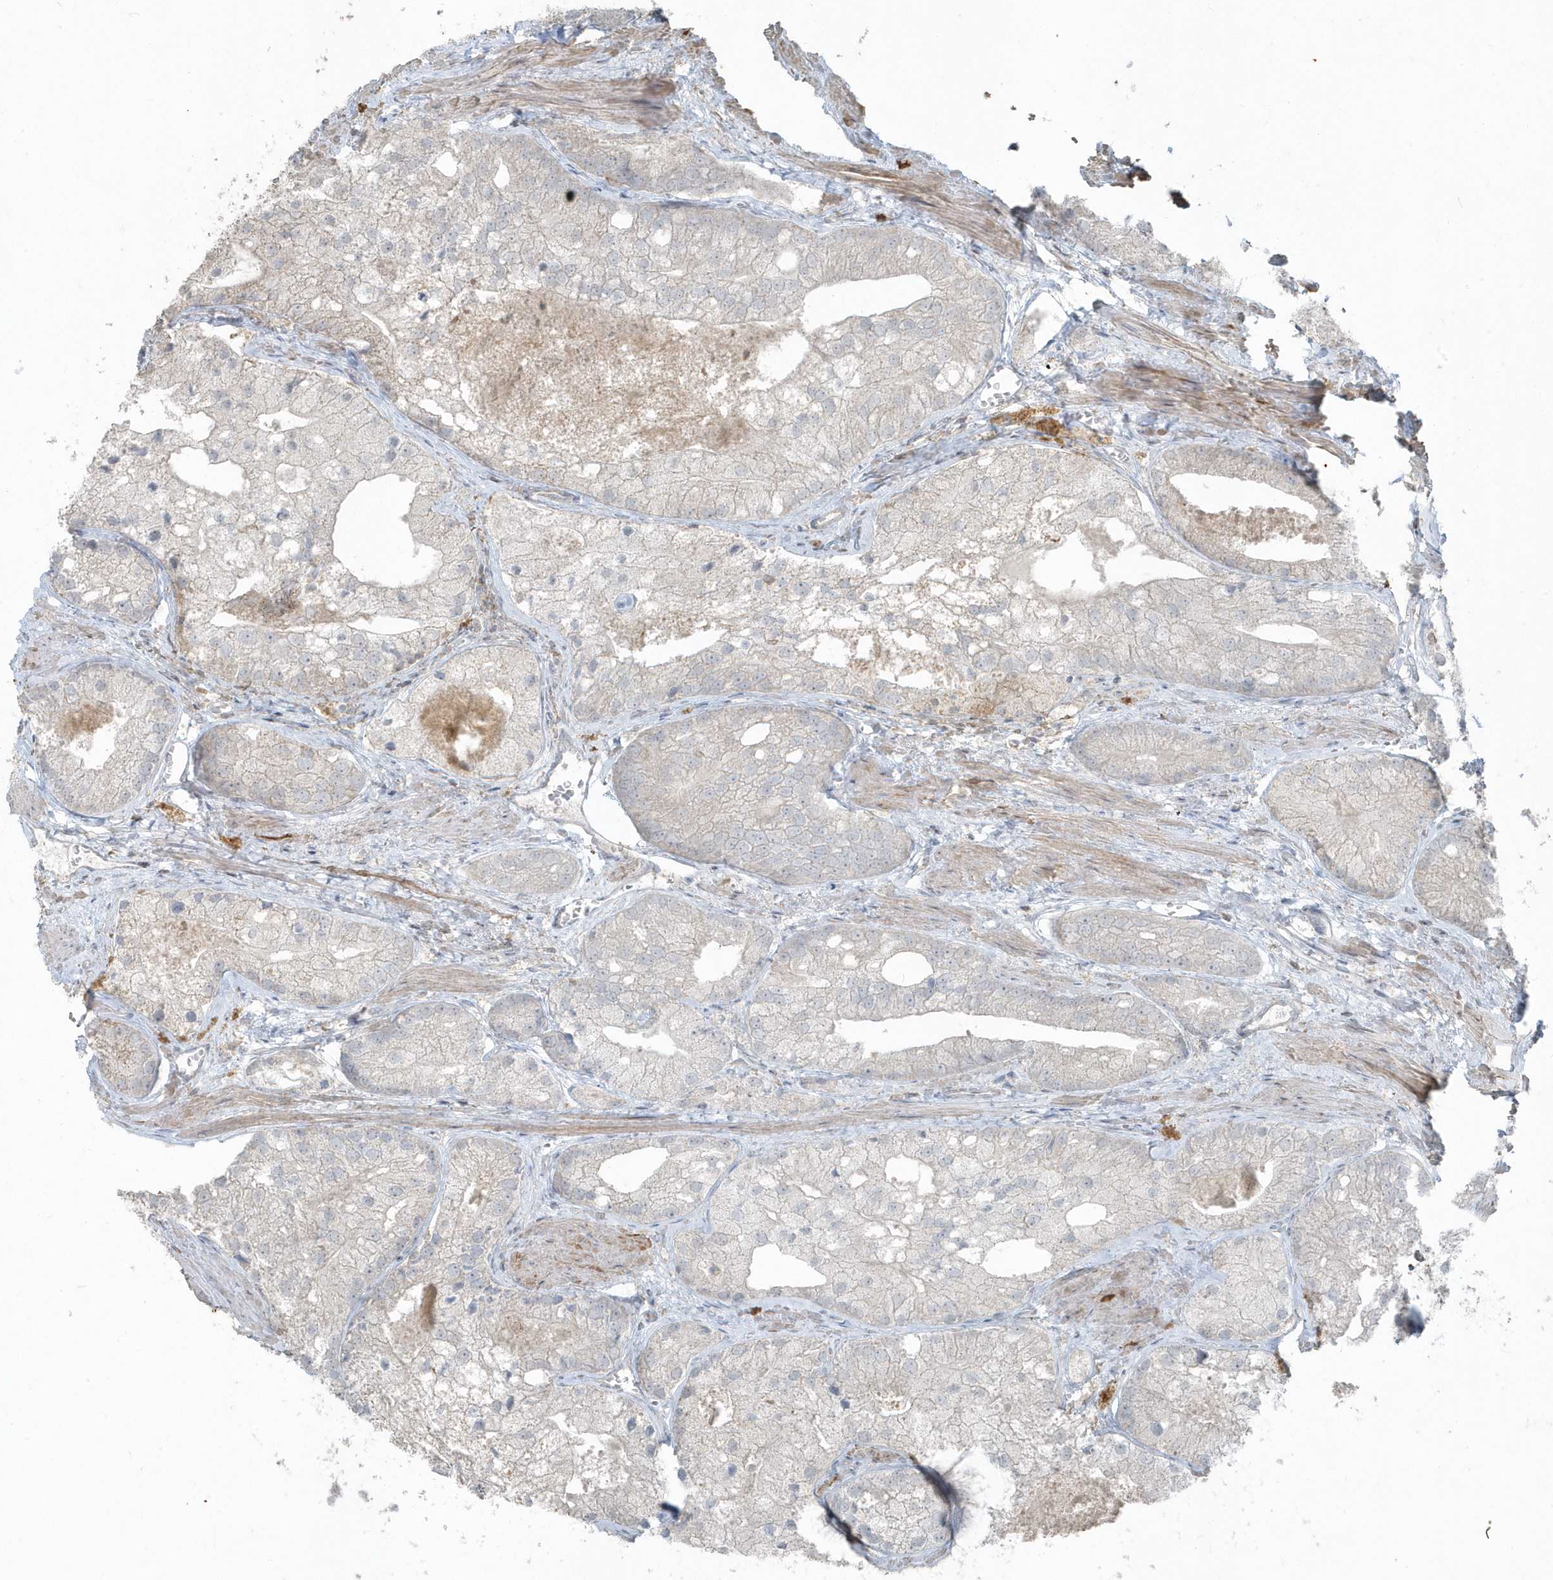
{"staining": {"intensity": "negative", "quantity": "none", "location": "none"}, "tissue": "prostate cancer", "cell_type": "Tumor cells", "image_type": "cancer", "snomed": [{"axis": "morphology", "description": "Adenocarcinoma, Low grade"}, {"axis": "topography", "description": "Prostate"}], "caption": "There is no significant positivity in tumor cells of prostate adenocarcinoma (low-grade).", "gene": "ACTC1", "patient": {"sex": "male", "age": 69}}